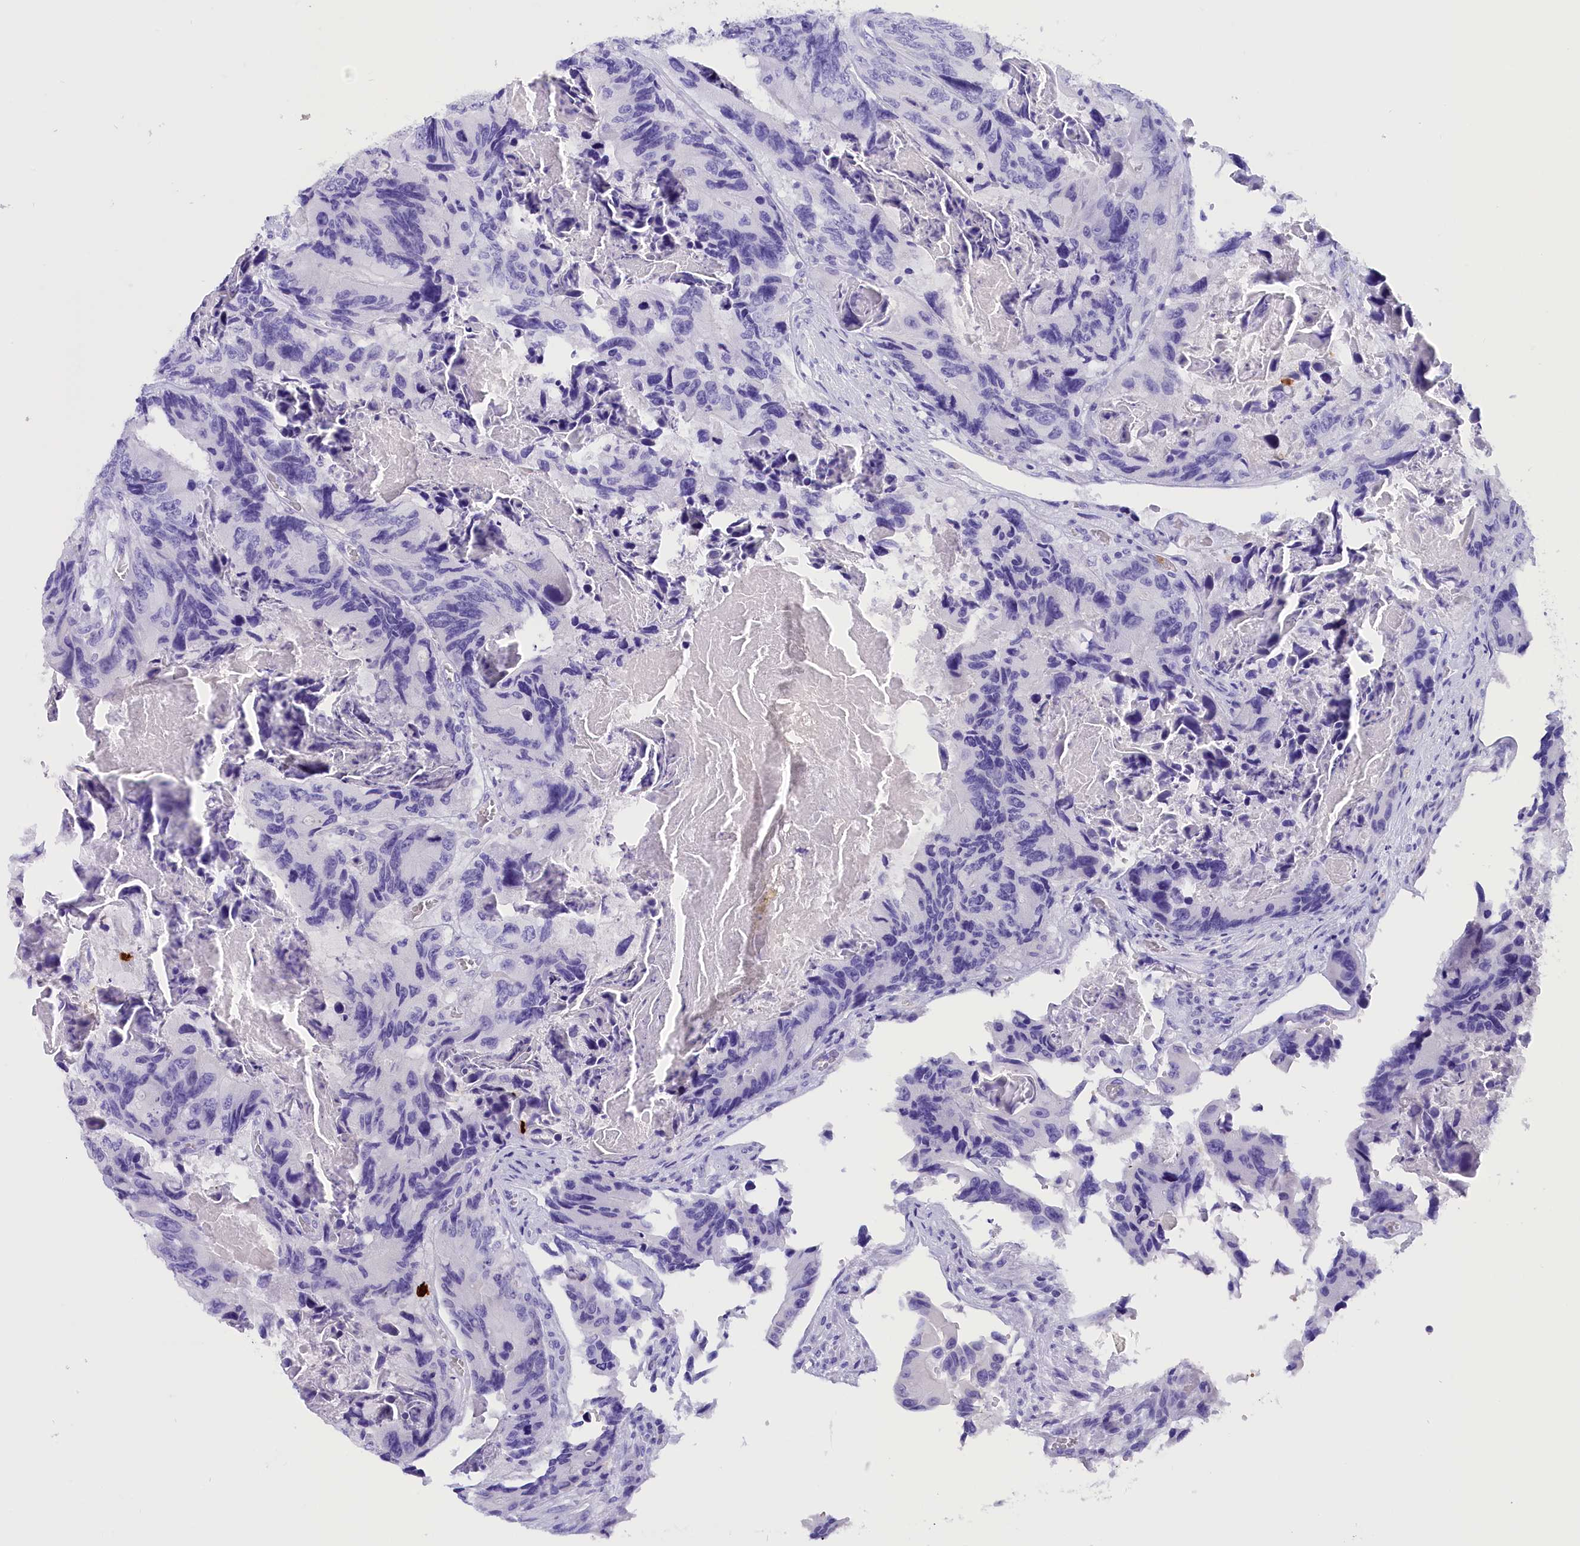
{"staining": {"intensity": "negative", "quantity": "none", "location": "none"}, "tissue": "colorectal cancer", "cell_type": "Tumor cells", "image_type": "cancer", "snomed": [{"axis": "morphology", "description": "Adenocarcinoma, NOS"}, {"axis": "topography", "description": "Colon"}], "caption": "High magnification brightfield microscopy of colorectal adenocarcinoma stained with DAB (3,3'-diaminobenzidine) (brown) and counterstained with hematoxylin (blue): tumor cells show no significant expression.", "gene": "CLC", "patient": {"sex": "male", "age": 84}}